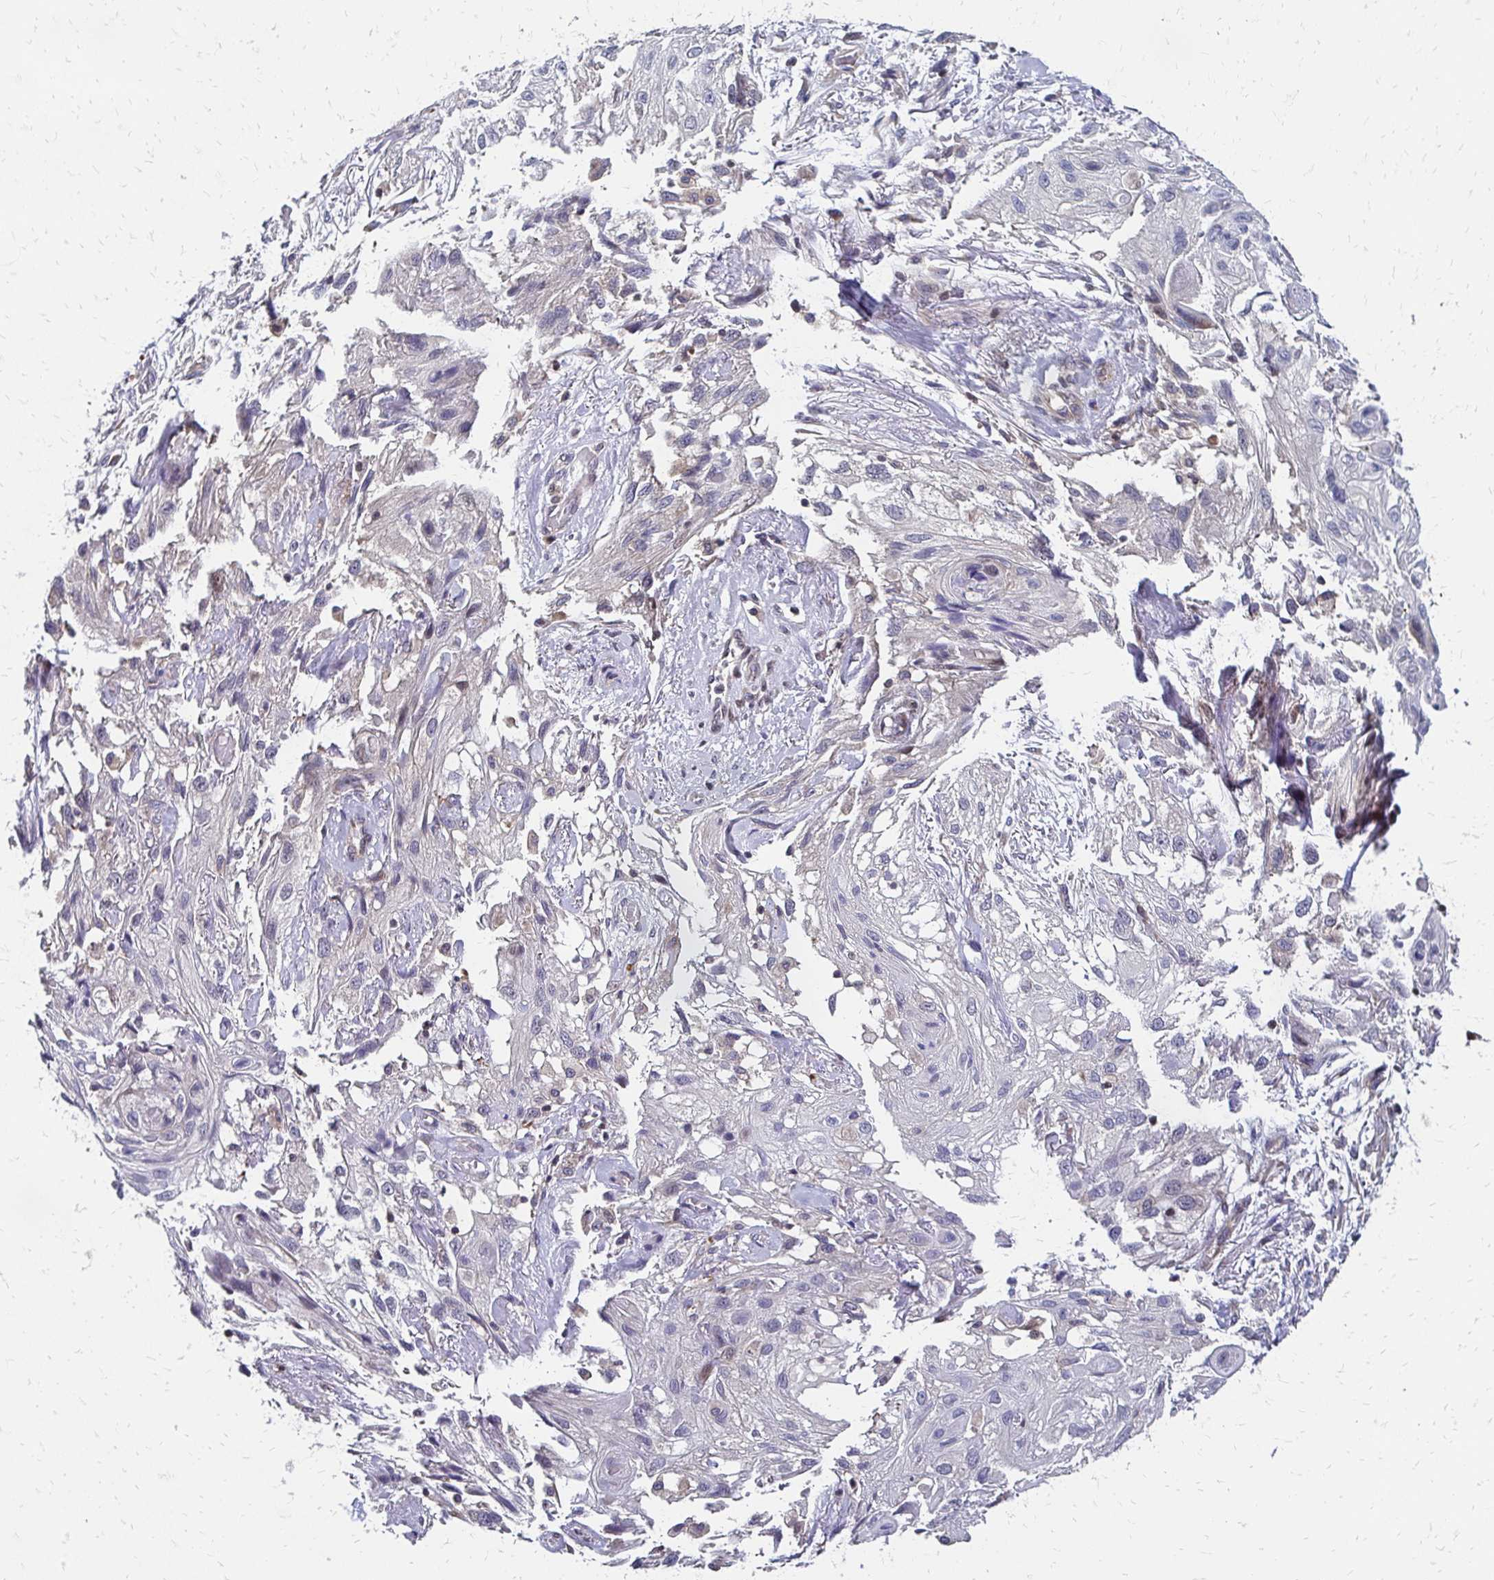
{"staining": {"intensity": "negative", "quantity": "none", "location": "none"}, "tissue": "skin cancer", "cell_type": "Tumor cells", "image_type": "cancer", "snomed": [{"axis": "morphology", "description": "Squamous cell carcinoma, NOS"}, {"axis": "topography", "description": "Skin"}, {"axis": "topography", "description": "Vulva"}], "caption": "A micrograph of squamous cell carcinoma (skin) stained for a protein shows no brown staining in tumor cells. (Brightfield microscopy of DAB (3,3'-diaminobenzidine) IHC at high magnification).", "gene": "CBX7", "patient": {"sex": "female", "age": 86}}